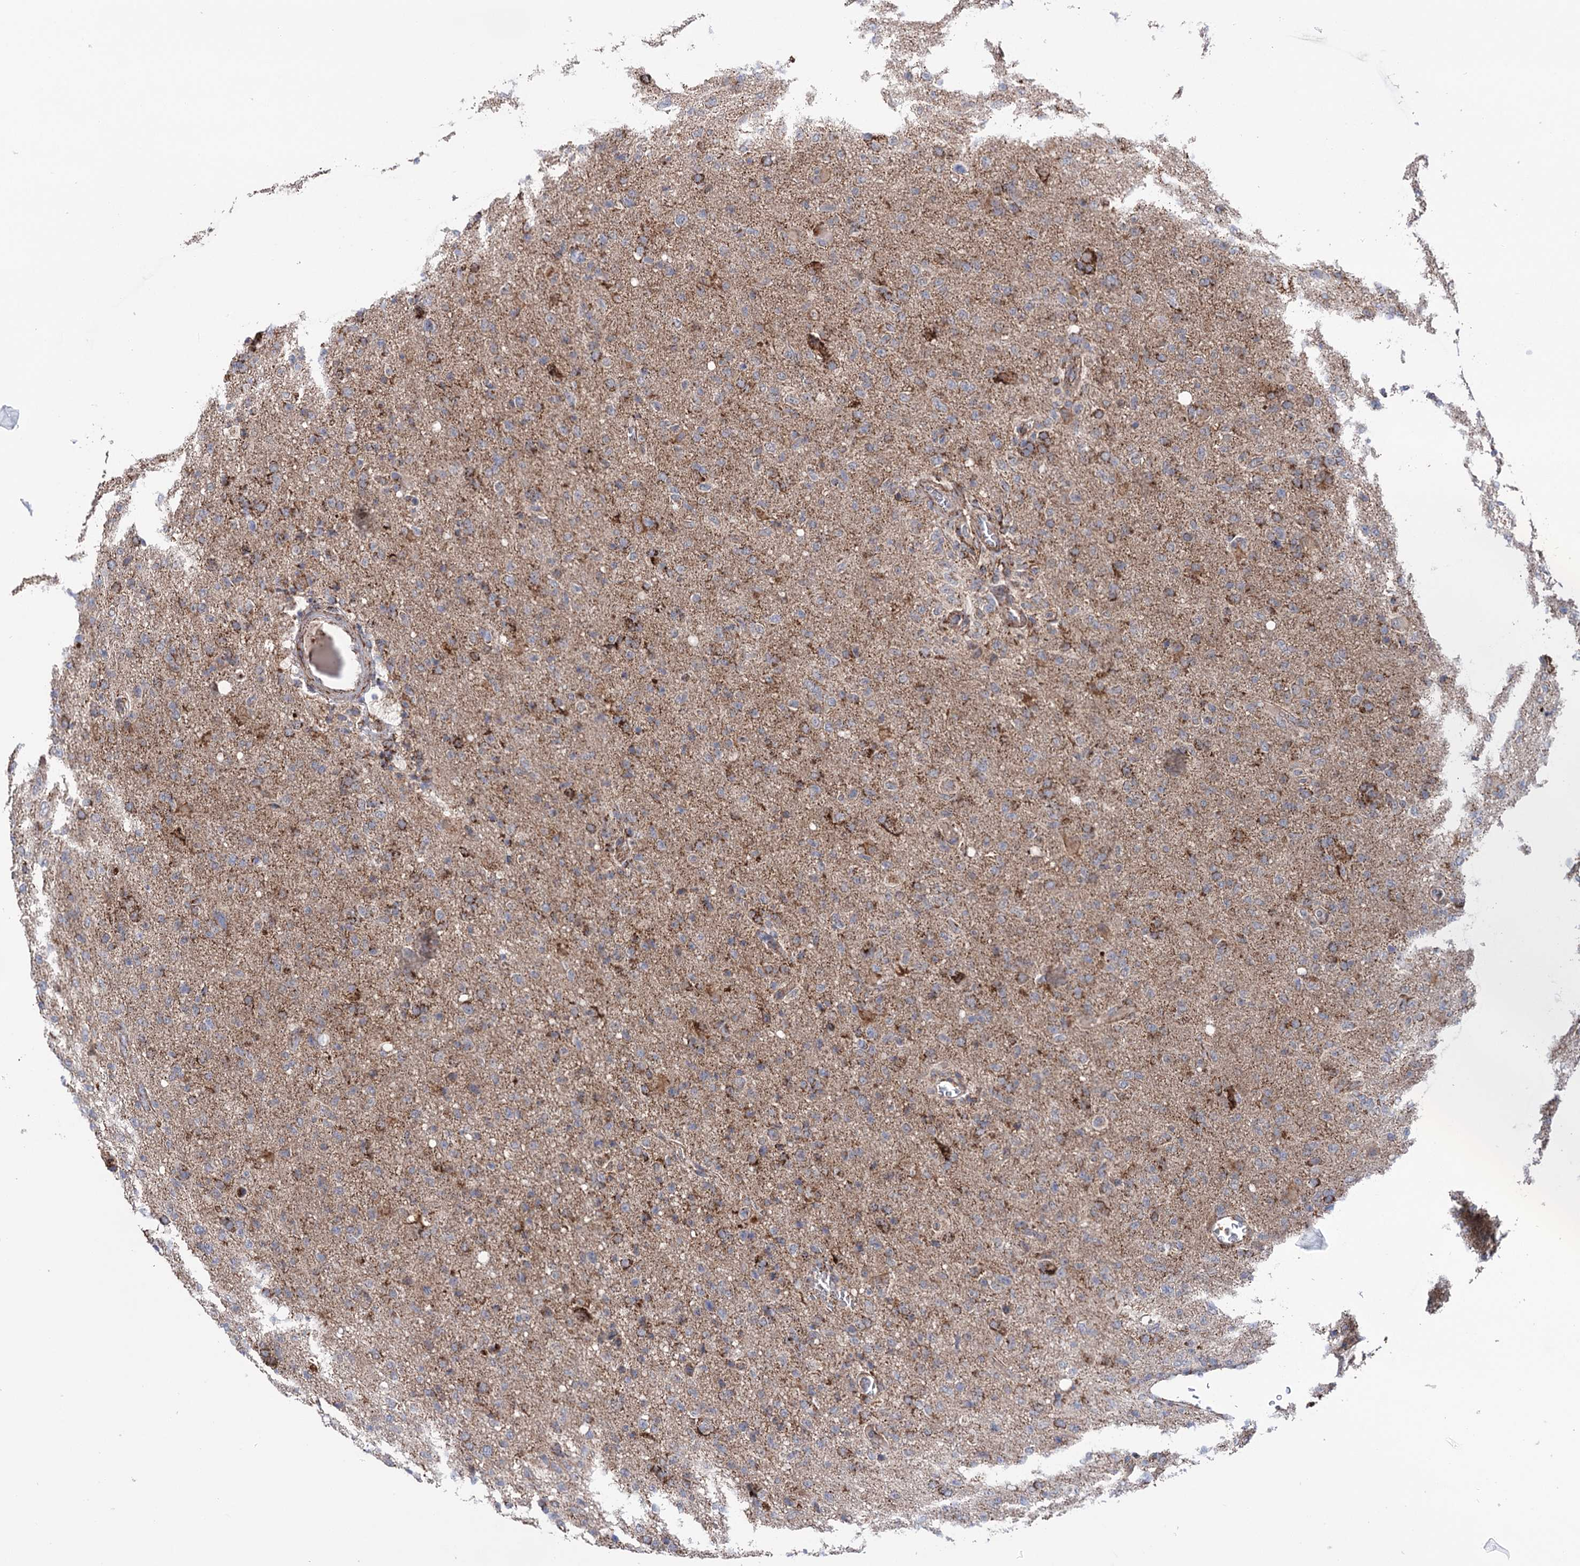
{"staining": {"intensity": "moderate", "quantity": "<25%", "location": "cytoplasmic/membranous"}, "tissue": "glioma", "cell_type": "Tumor cells", "image_type": "cancer", "snomed": [{"axis": "morphology", "description": "Glioma, malignant, High grade"}, {"axis": "topography", "description": "Brain"}], "caption": "High-magnification brightfield microscopy of malignant glioma (high-grade) stained with DAB (3,3'-diaminobenzidine) (brown) and counterstained with hematoxylin (blue). tumor cells exhibit moderate cytoplasmic/membranous staining is identified in about<25% of cells.", "gene": "SUCLA2", "patient": {"sex": "female", "age": 57}}